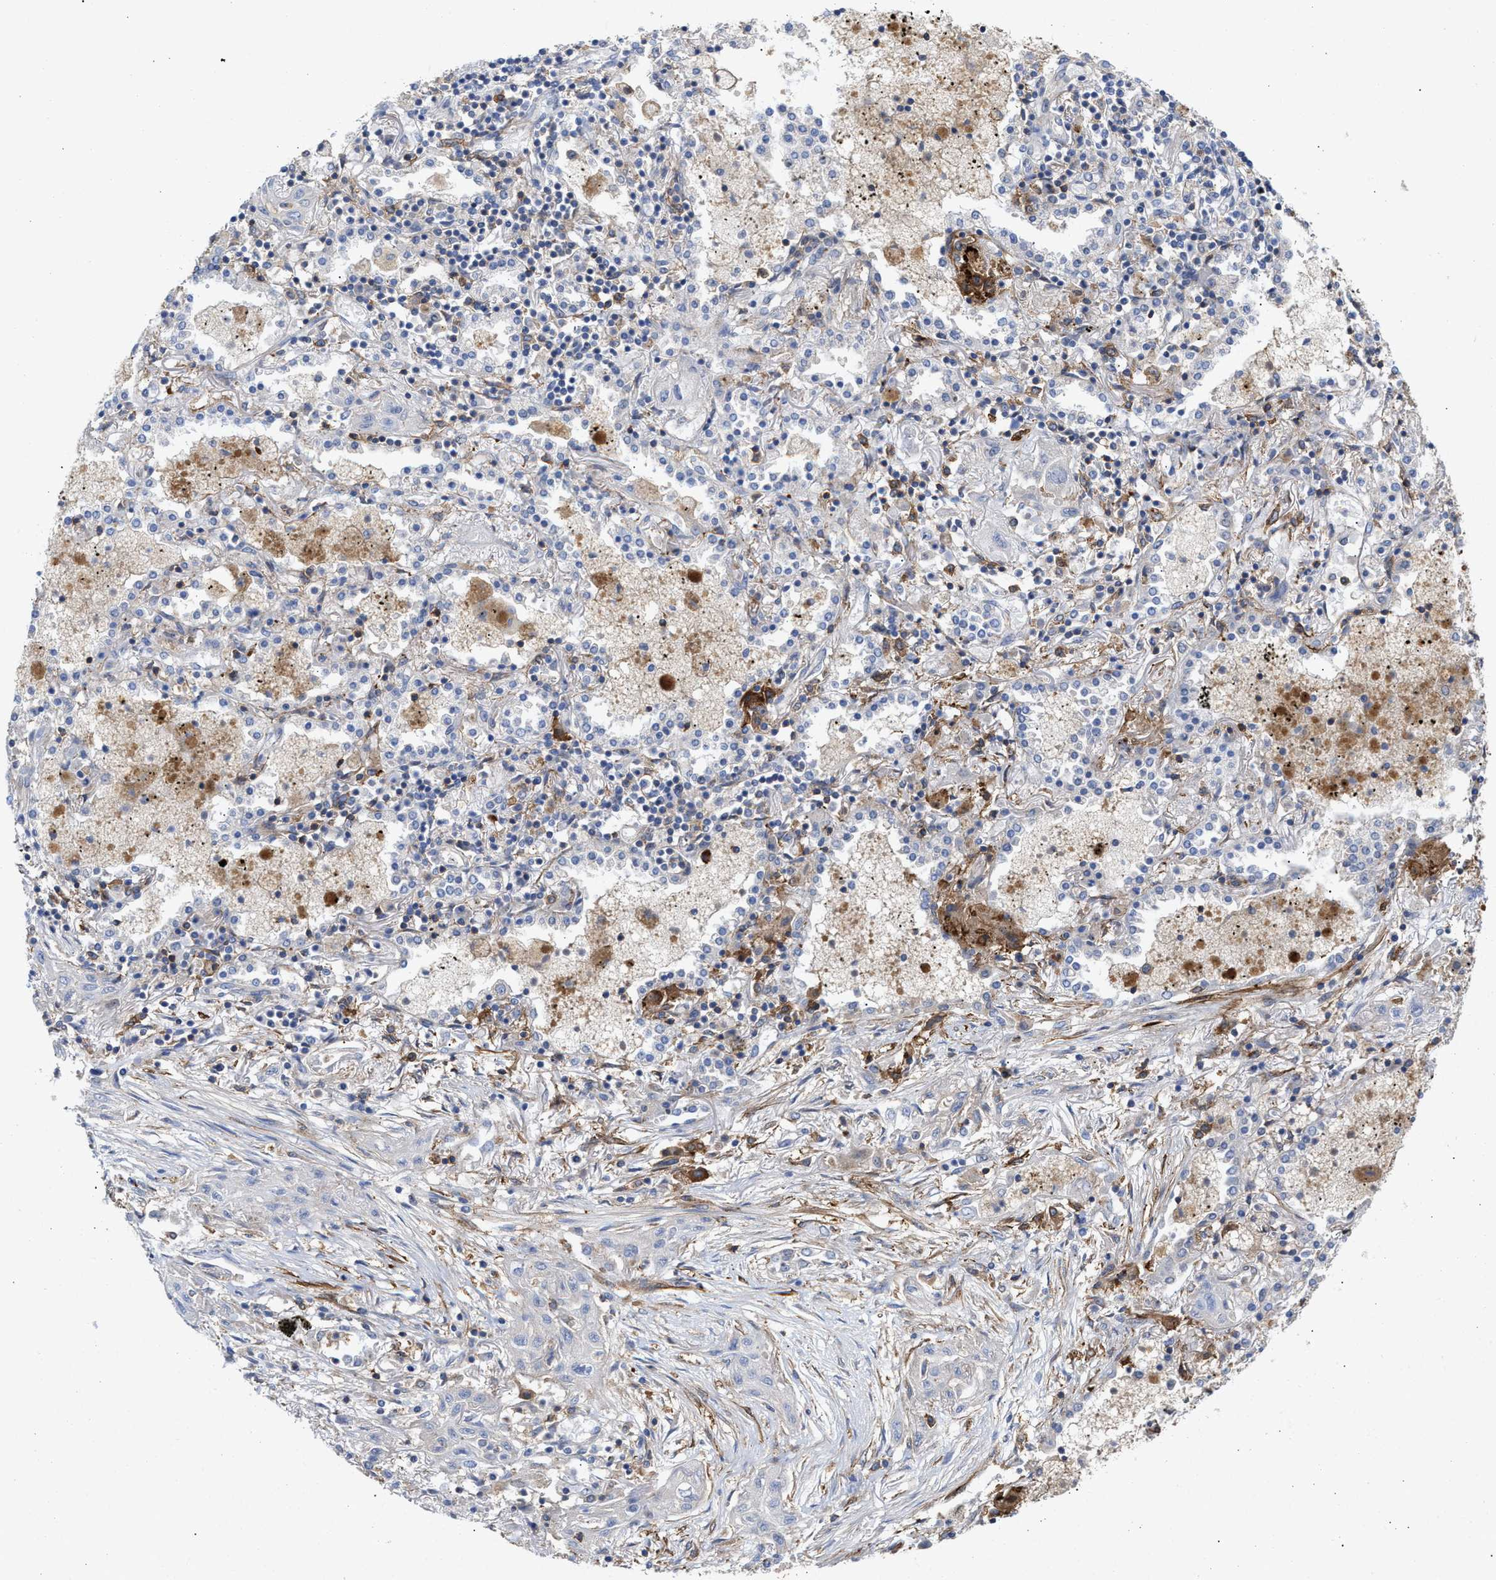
{"staining": {"intensity": "negative", "quantity": "none", "location": "none"}, "tissue": "lung cancer", "cell_type": "Tumor cells", "image_type": "cancer", "snomed": [{"axis": "morphology", "description": "Squamous cell carcinoma, NOS"}, {"axis": "topography", "description": "Lung"}], "caption": "An IHC histopathology image of lung cancer (squamous cell carcinoma) is shown. There is no staining in tumor cells of lung cancer (squamous cell carcinoma).", "gene": "HS3ST5", "patient": {"sex": "female", "age": 47}}